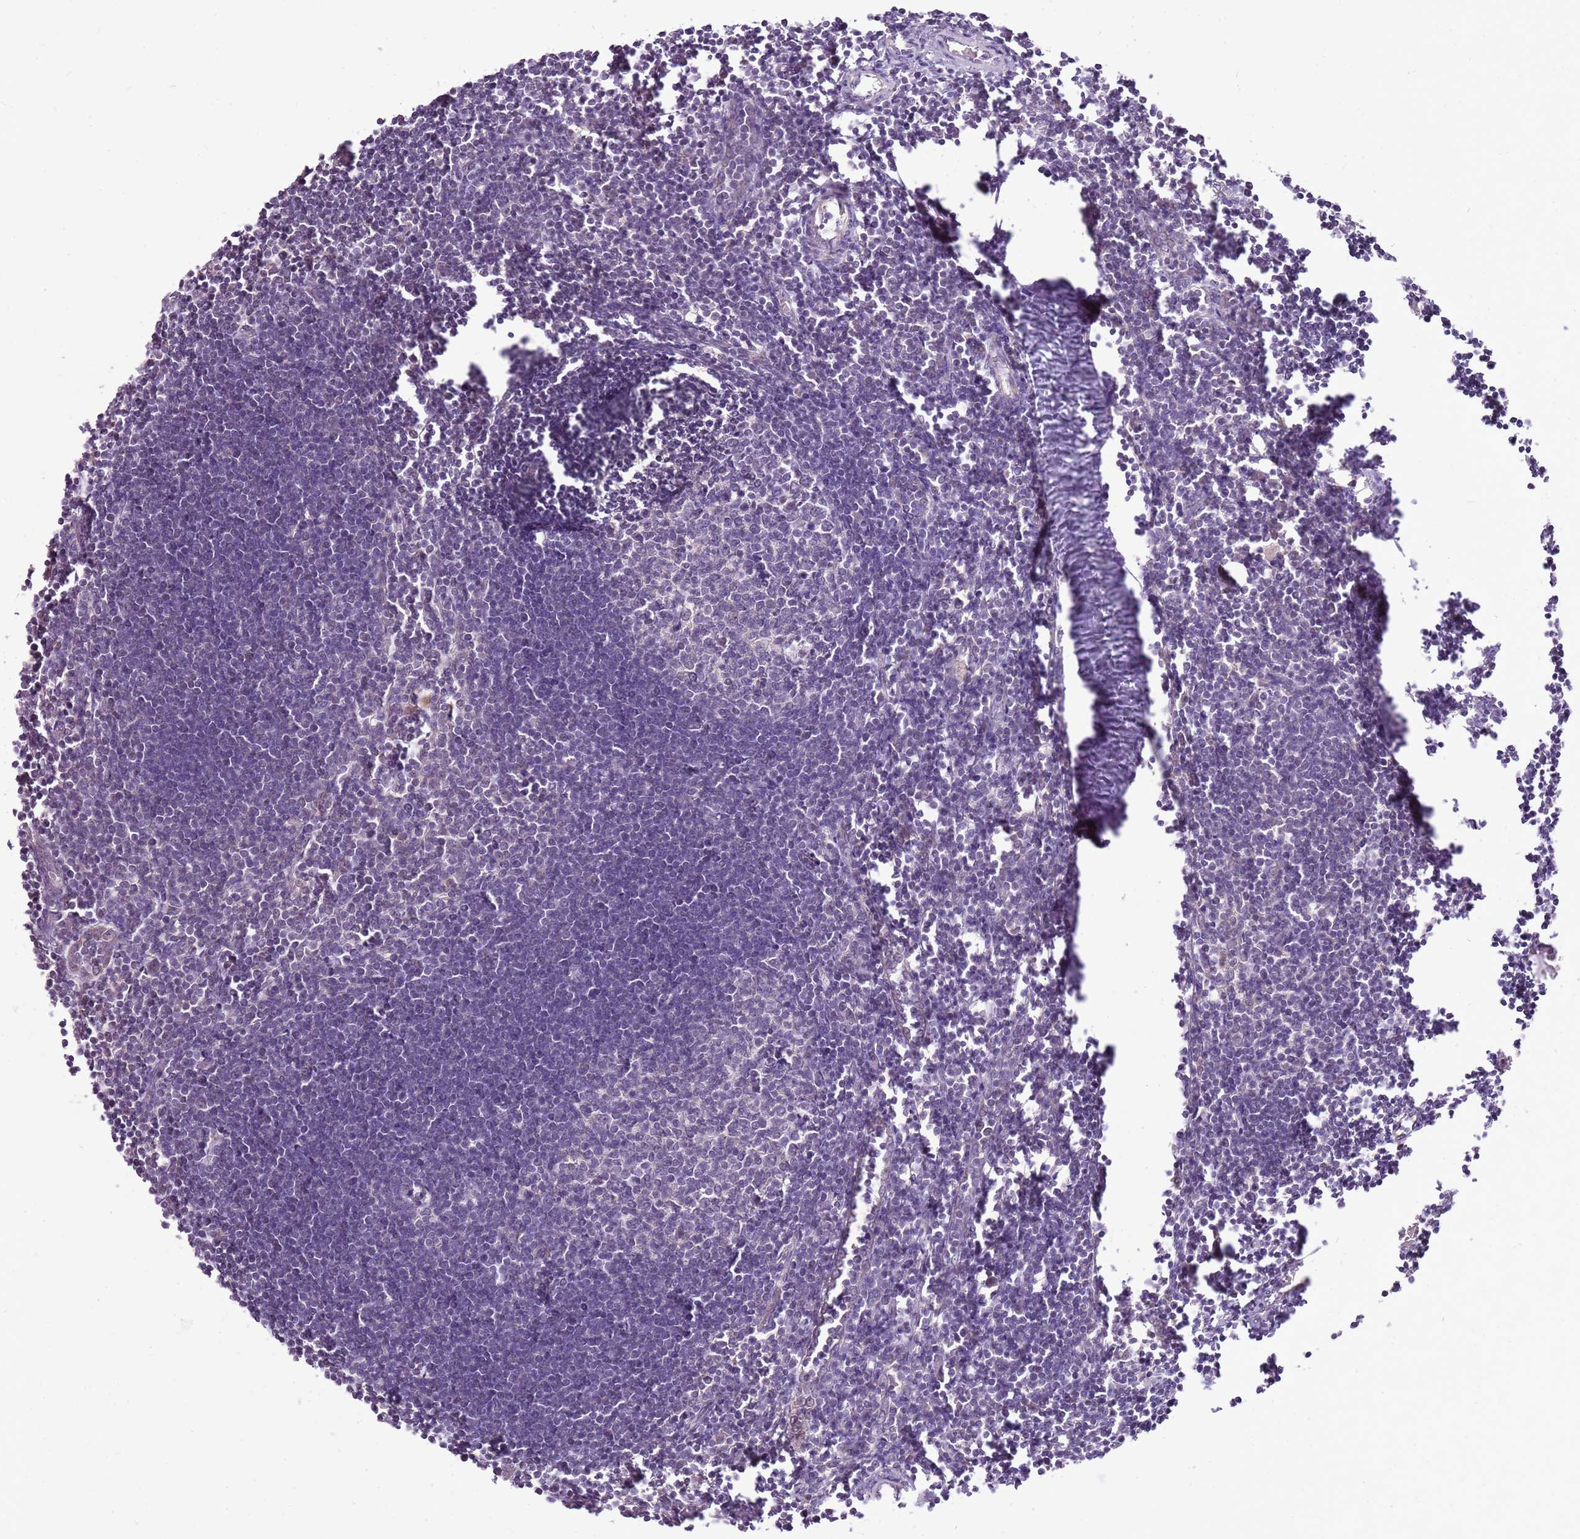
{"staining": {"intensity": "negative", "quantity": "none", "location": "none"}, "tissue": "lymph node", "cell_type": "Germinal center cells", "image_type": "normal", "snomed": [{"axis": "morphology", "description": "Normal tissue, NOS"}, {"axis": "morphology", "description": "Malignant melanoma, Metastatic site"}, {"axis": "topography", "description": "Lymph node"}], "caption": "The immunohistochemistry (IHC) micrograph has no significant expression in germinal center cells of lymph node. The staining is performed using DAB (3,3'-diaminobenzidine) brown chromogen with nuclei counter-stained in using hematoxylin.", "gene": "UGGT2", "patient": {"sex": "male", "age": 41}}